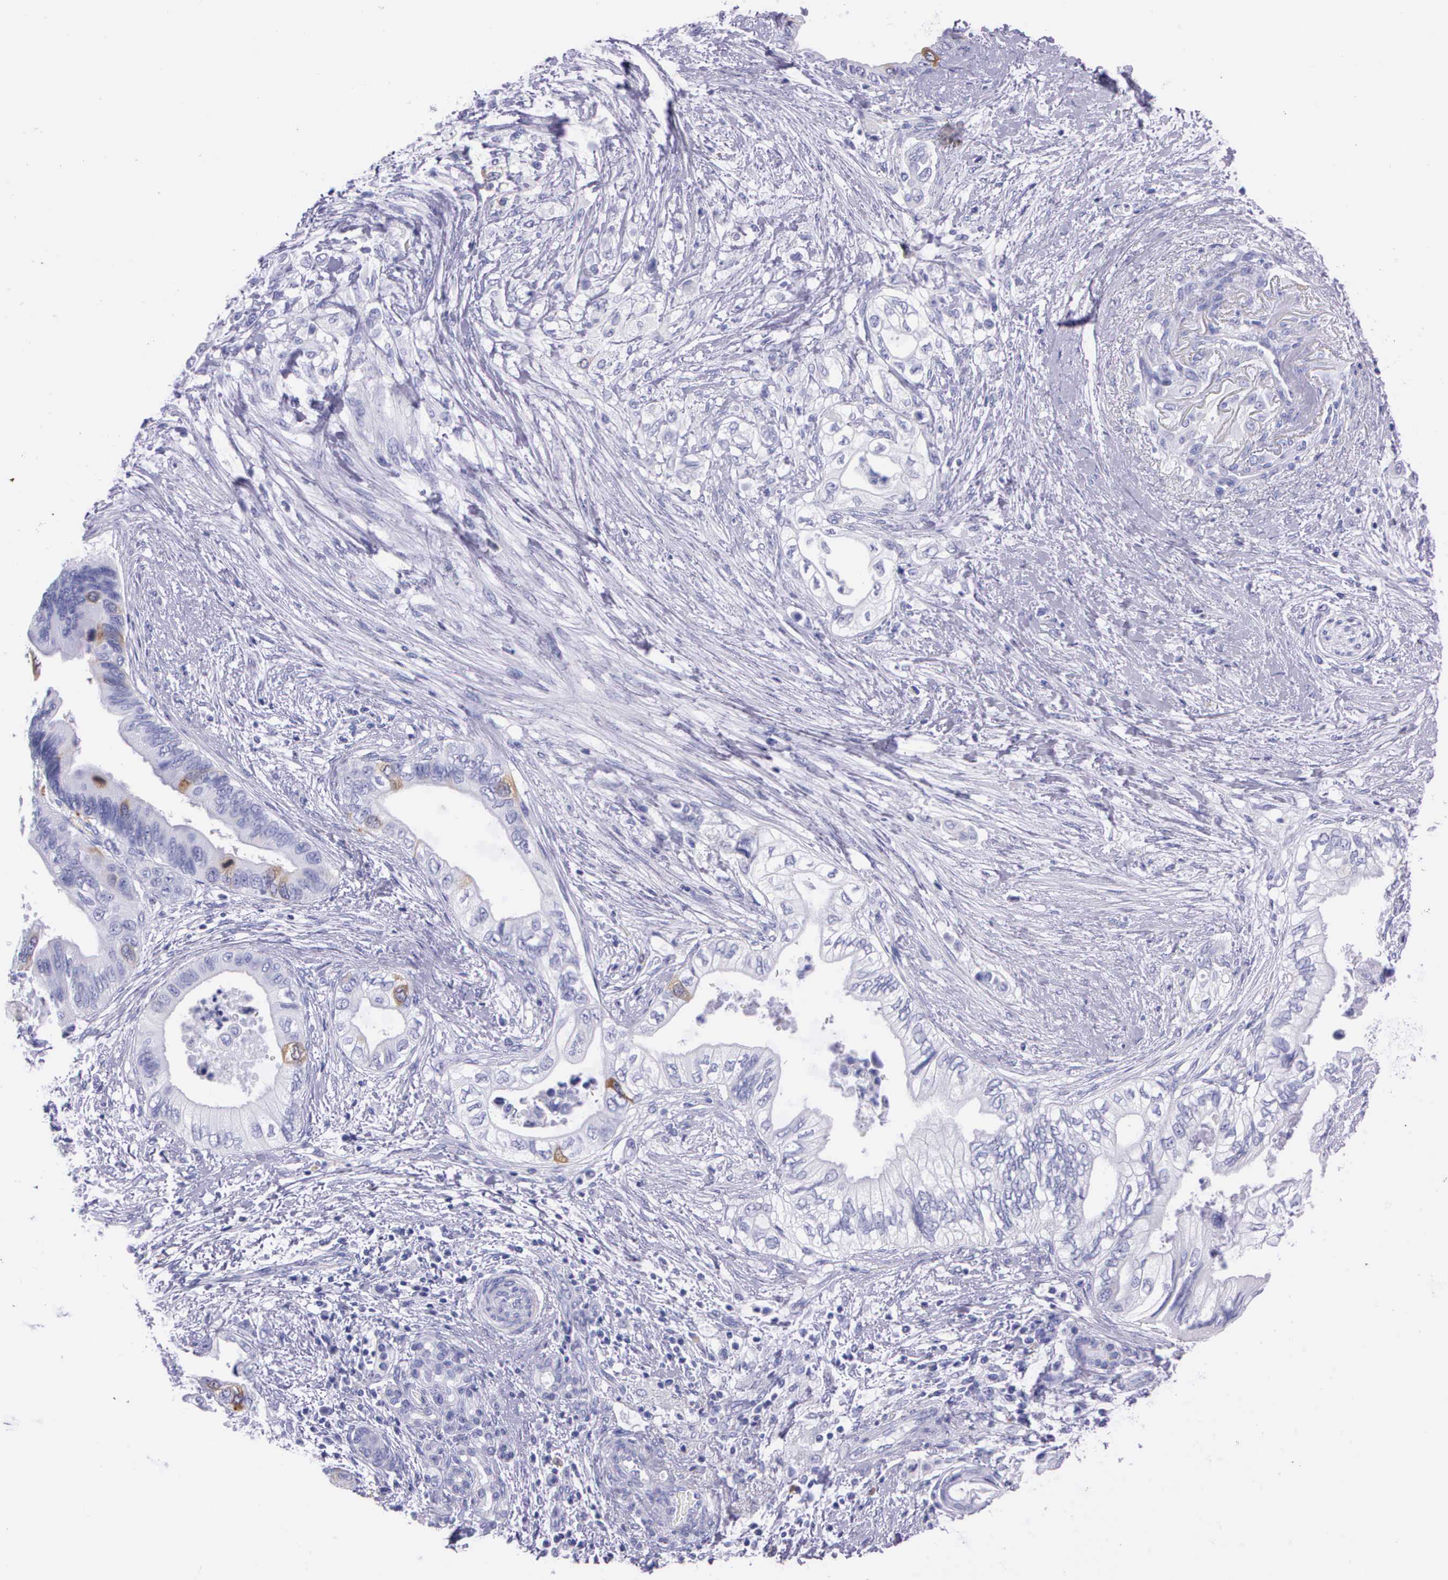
{"staining": {"intensity": "weak", "quantity": "<25%", "location": "cytoplasmic/membranous"}, "tissue": "pancreatic cancer", "cell_type": "Tumor cells", "image_type": "cancer", "snomed": [{"axis": "morphology", "description": "Adenocarcinoma, NOS"}, {"axis": "topography", "description": "Pancreas"}], "caption": "Immunohistochemistry (IHC) of human adenocarcinoma (pancreatic) displays no staining in tumor cells.", "gene": "CCNB1", "patient": {"sex": "female", "age": 66}}